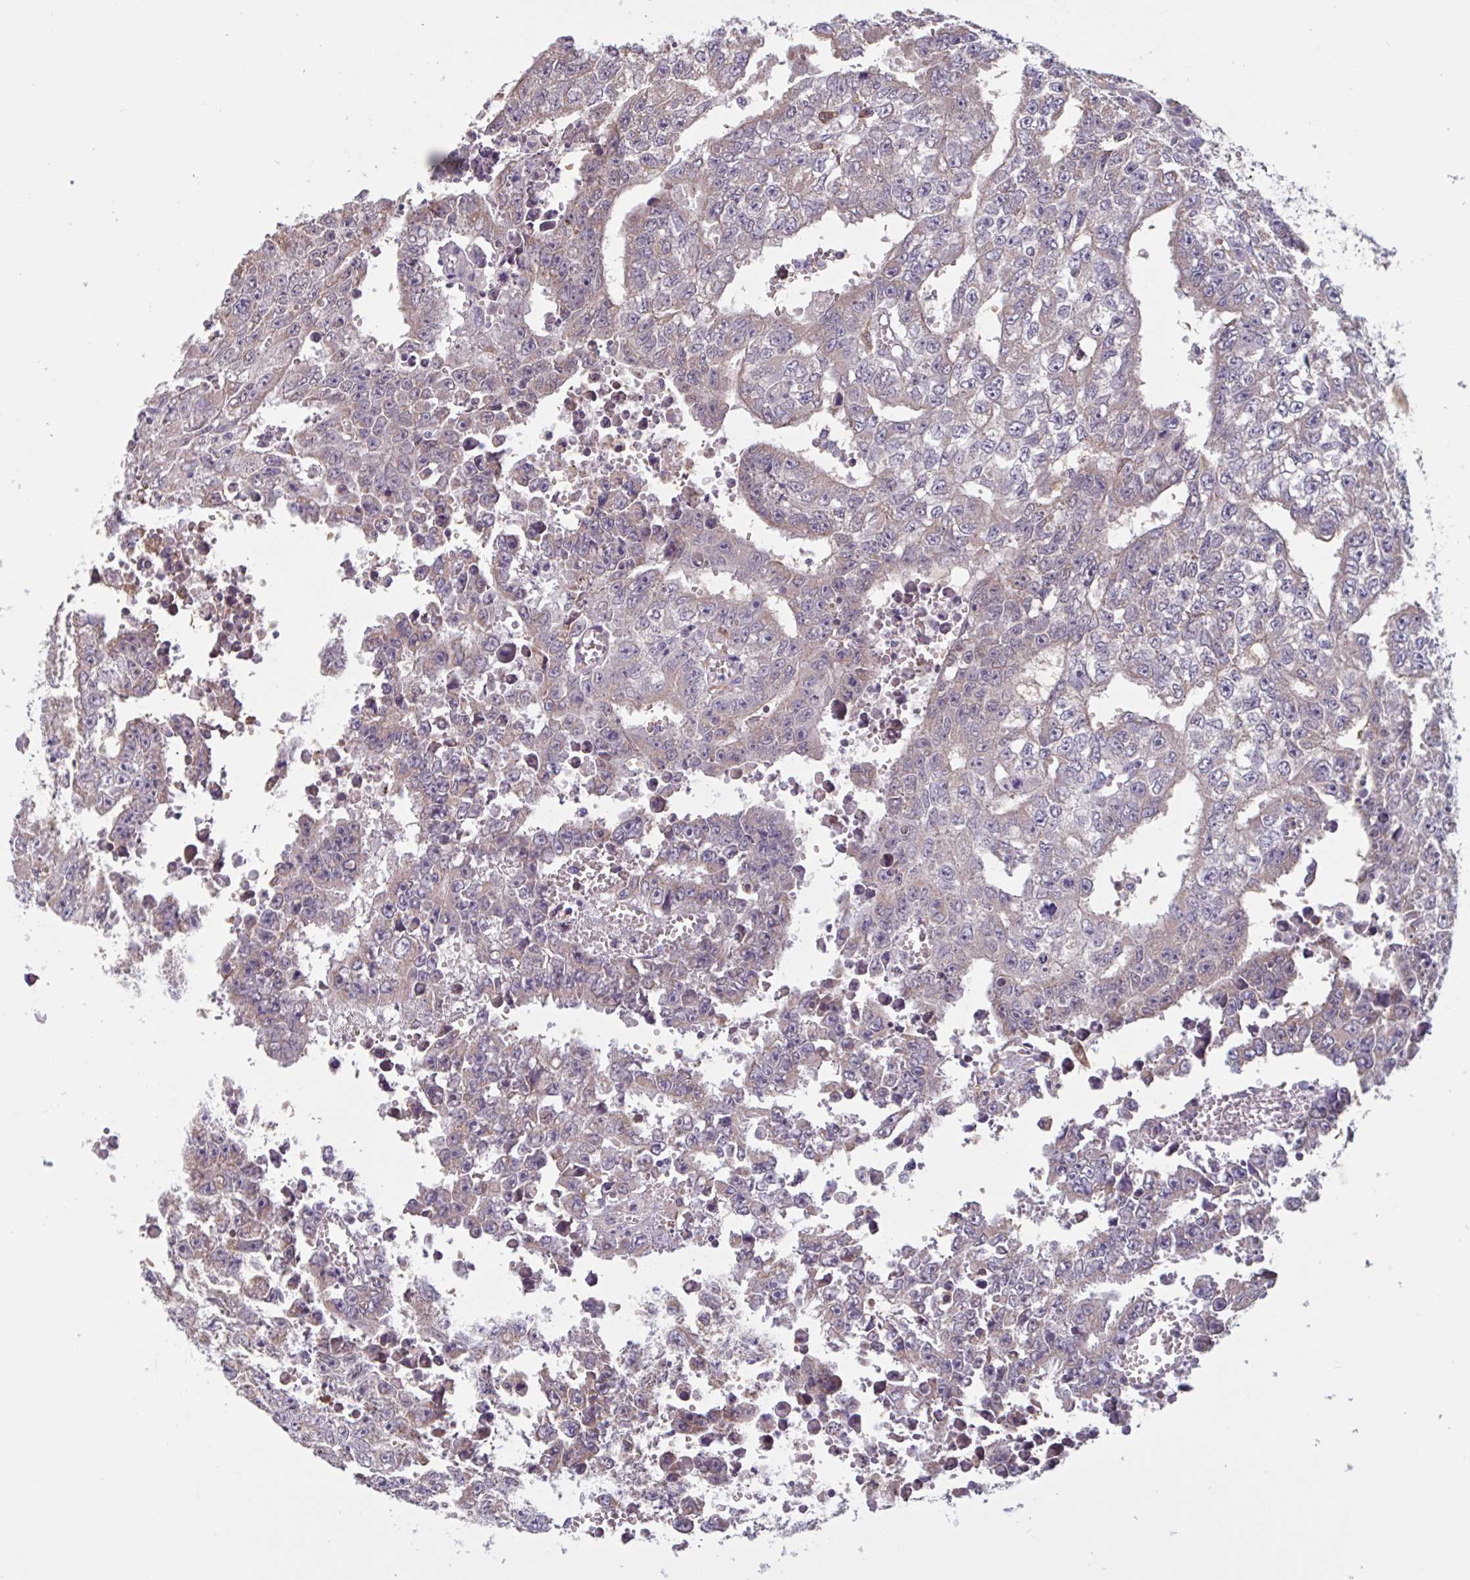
{"staining": {"intensity": "negative", "quantity": "none", "location": "none"}, "tissue": "testis cancer", "cell_type": "Tumor cells", "image_type": "cancer", "snomed": [{"axis": "morphology", "description": "Carcinoma, Embryonal, NOS"}, {"axis": "morphology", "description": "Teratoma, malignant, NOS"}, {"axis": "topography", "description": "Testis"}], "caption": "Tumor cells show no significant expression in testis cancer (embryonal carcinoma).", "gene": "CD1E", "patient": {"sex": "male", "age": 24}}